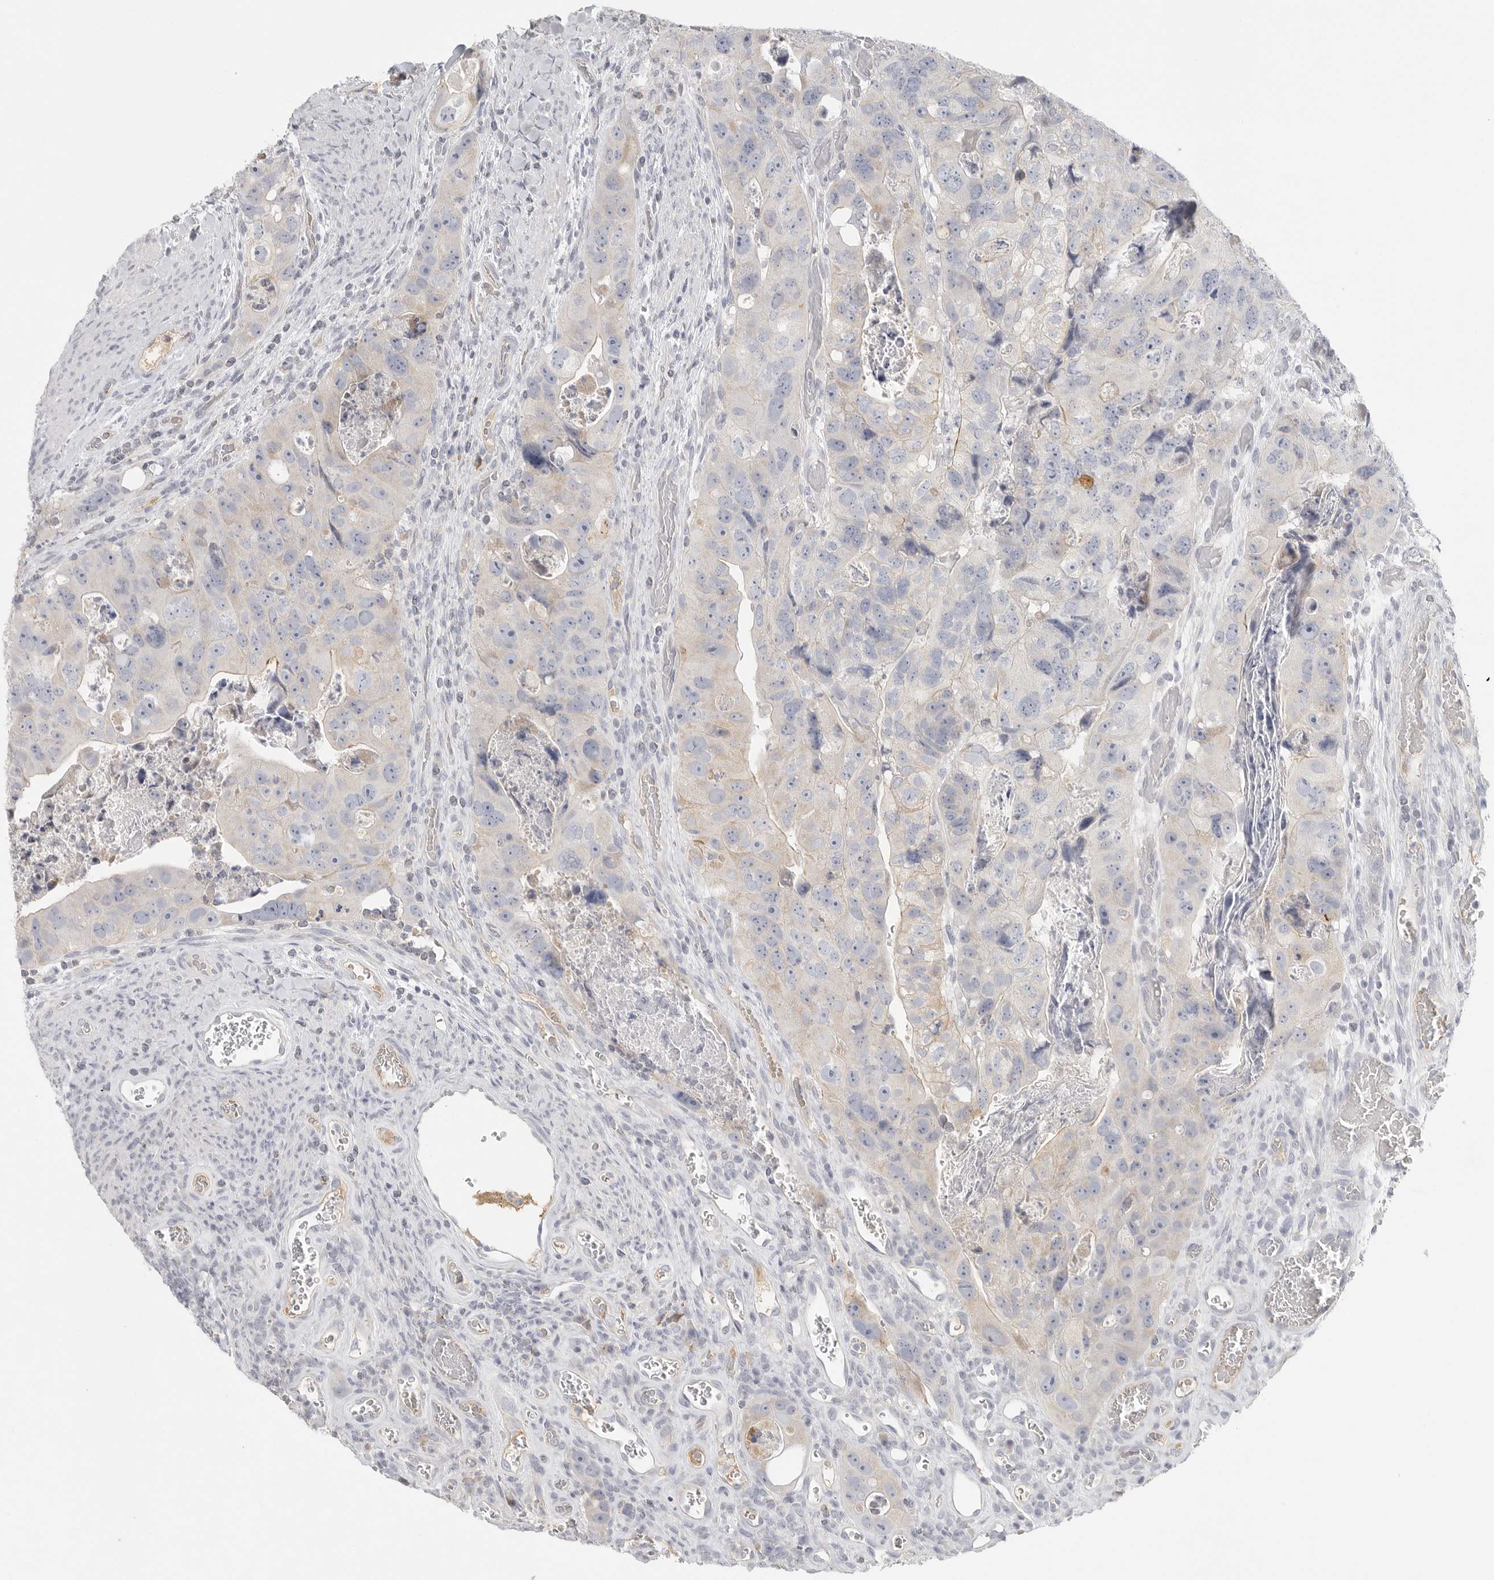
{"staining": {"intensity": "weak", "quantity": "<25%", "location": "cytoplasmic/membranous"}, "tissue": "colorectal cancer", "cell_type": "Tumor cells", "image_type": "cancer", "snomed": [{"axis": "morphology", "description": "Adenocarcinoma, NOS"}, {"axis": "topography", "description": "Rectum"}], "caption": "This is a micrograph of immunohistochemistry (IHC) staining of colorectal adenocarcinoma, which shows no expression in tumor cells.", "gene": "SLC25A36", "patient": {"sex": "male", "age": 59}}